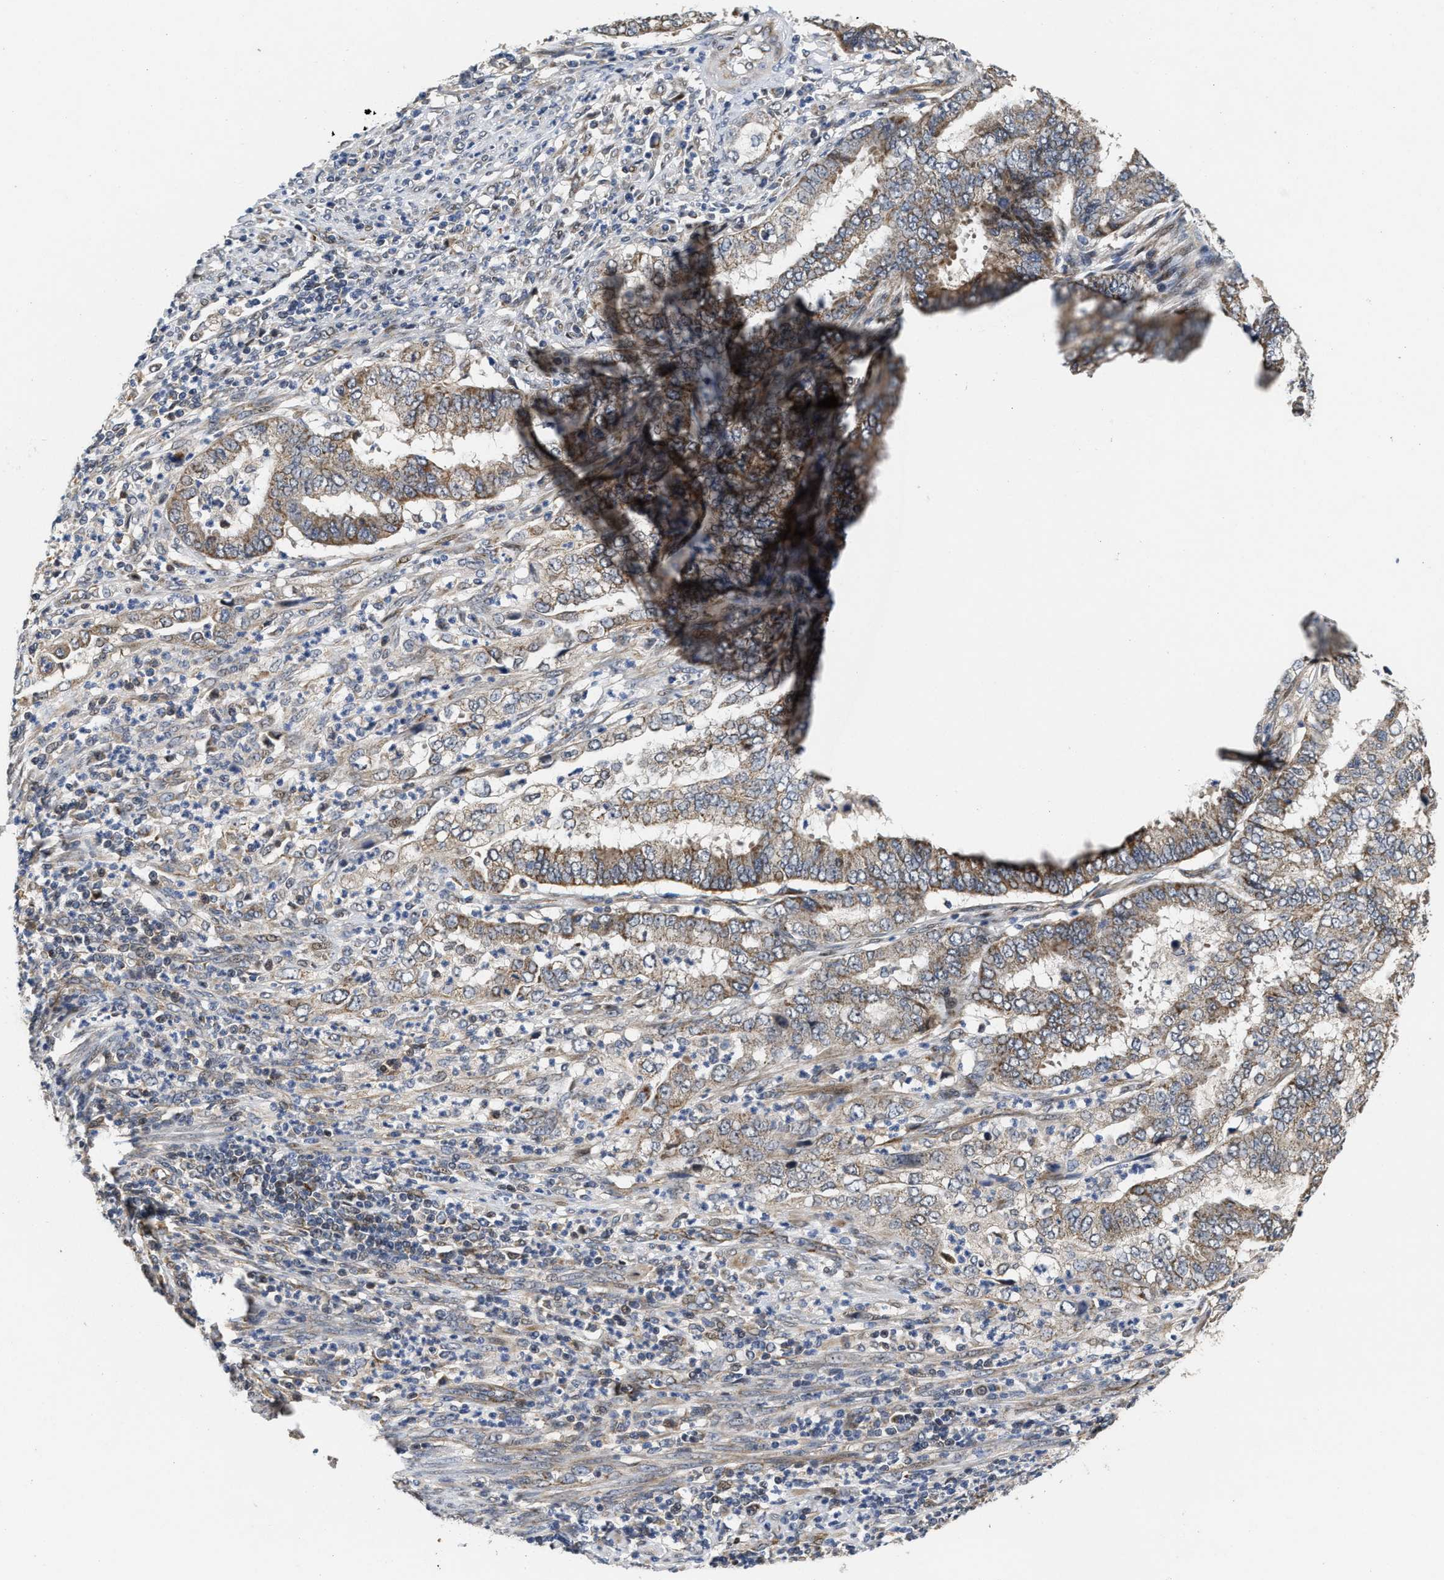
{"staining": {"intensity": "weak", "quantity": "25%-75%", "location": "cytoplasmic/membranous"}, "tissue": "endometrial cancer", "cell_type": "Tumor cells", "image_type": "cancer", "snomed": [{"axis": "morphology", "description": "Adenocarcinoma, NOS"}, {"axis": "topography", "description": "Endometrium"}], "caption": "Protein expression analysis of human endometrial cancer reveals weak cytoplasmic/membranous expression in about 25%-75% of tumor cells.", "gene": "SCYL2", "patient": {"sex": "female", "age": 51}}